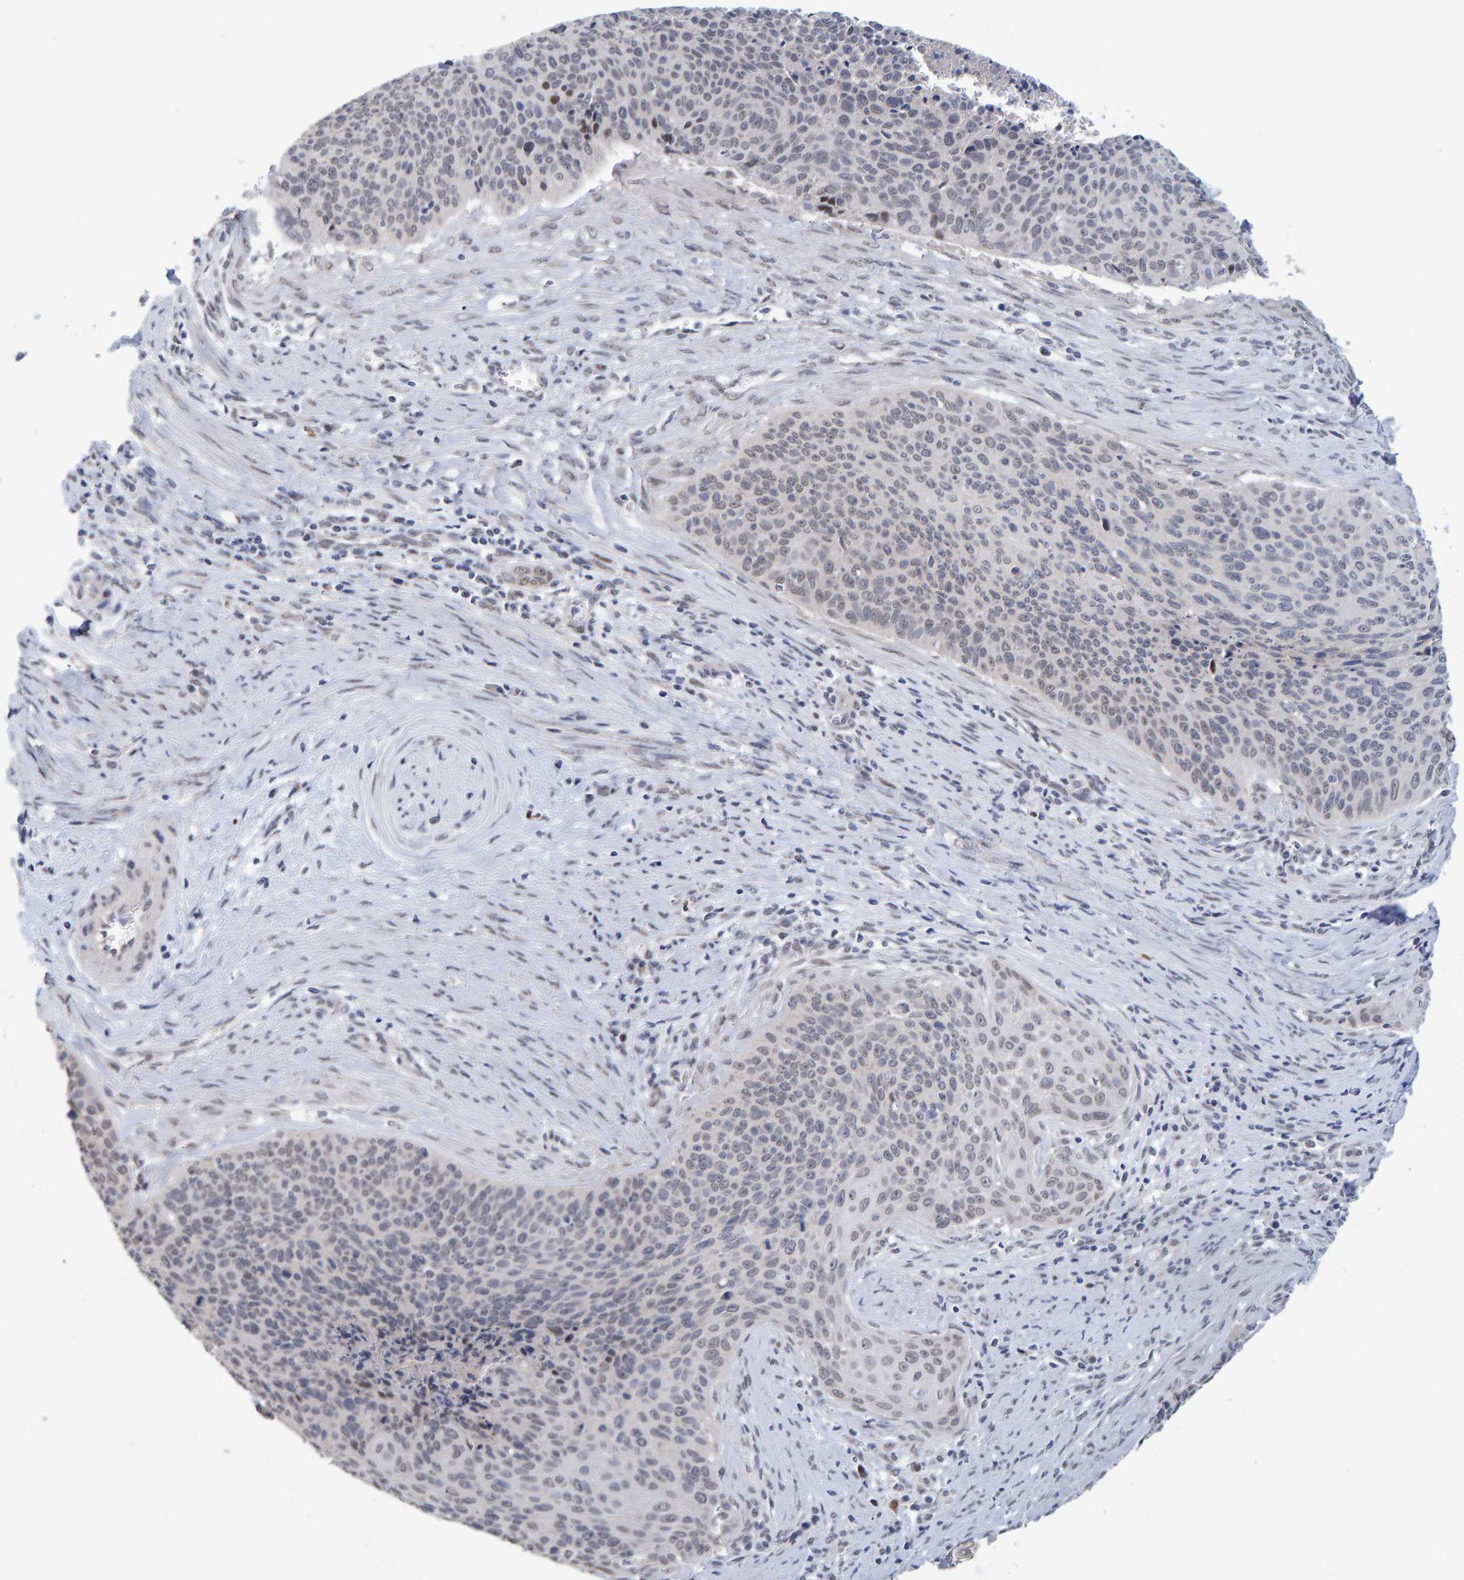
{"staining": {"intensity": "negative", "quantity": "none", "location": "none"}, "tissue": "cervical cancer", "cell_type": "Tumor cells", "image_type": "cancer", "snomed": [{"axis": "morphology", "description": "Squamous cell carcinoma, NOS"}, {"axis": "topography", "description": "Cervix"}], "caption": "Immunohistochemical staining of cervical cancer (squamous cell carcinoma) reveals no significant staining in tumor cells.", "gene": "USP43", "patient": {"sex": "female", "age": 55}}